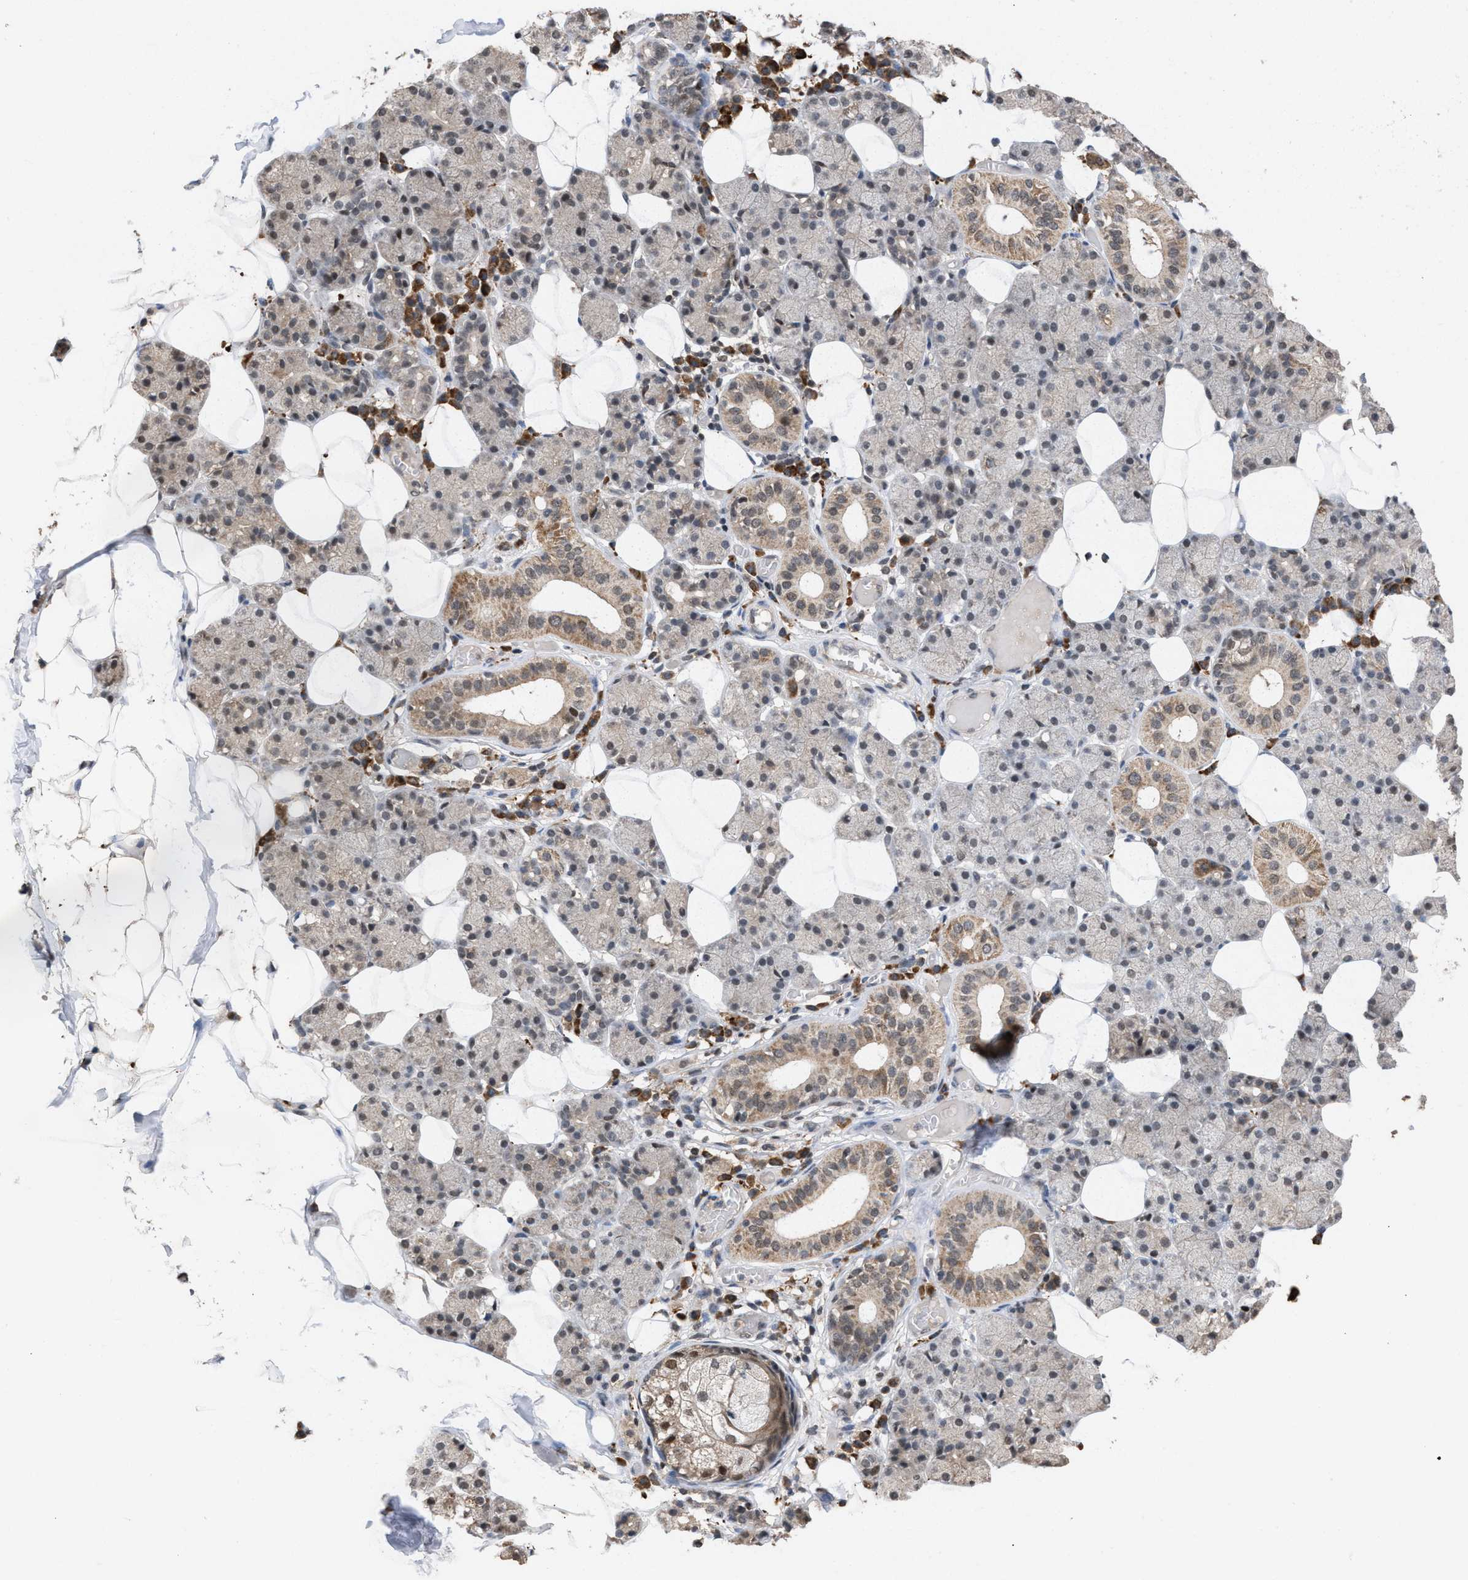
{"staining": {"intensity": "moderate", "quantity": "<25%", "location": "cytoplasmic/membranous"}, "tissue": "salivary gland", "cell_type": "Glandular cells", "image_type": "normal", "snomed": [{"axis": "morphology", "description": "Normal tissue, NOS"}, {"axis": "topography", "description": "Salivary gland"}], "caption": "Salivary gland stained with a protein marker shows moderate staining in glandular cells.", "gene": "C9orf78", "patient": {"sex": "female", "age": 33}}